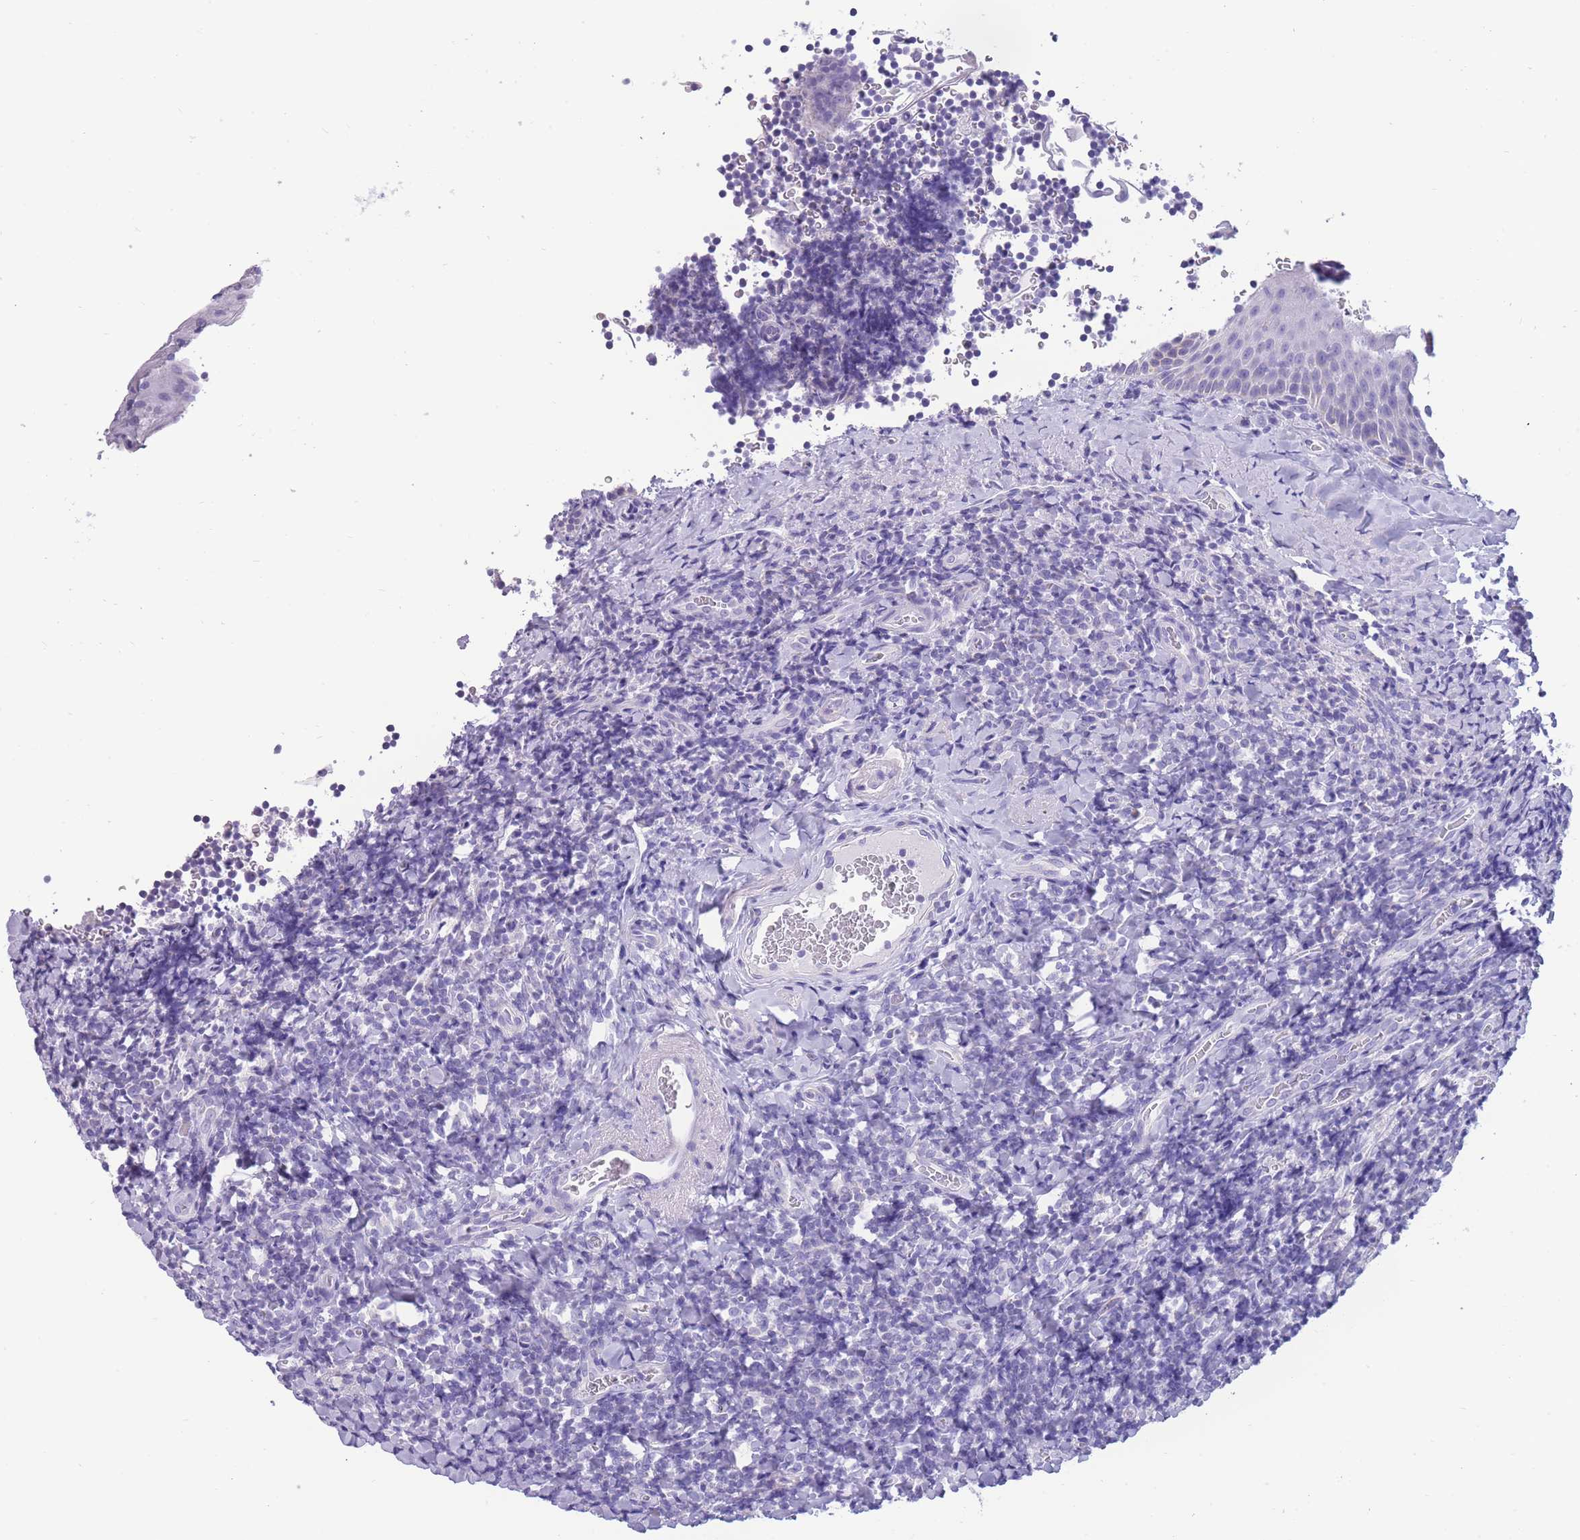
{"staining": {"intensity": "negative", "quantity": "none", "location": "none"}, "tissue": "tonsil", "cell_type": "Germinal center cells", "image_type": "normal", "snomed": [{"axis": "morphology", "description": "Normal tissue, NOS"}, {"axis": "topography", "description": "Tonsil"}], "caption": "Immunohistochemistry photomicrograph of unremarkable tonsil: tonsil stained with DAB (3,3'-diaminobenzidine) displays no significant protein positivity in germinal center cells. (Immunohistochemistry, brightfield microscopy, high magnification).", "gene": "INTS2", "patient": {"sex": "male", "age": 27}}